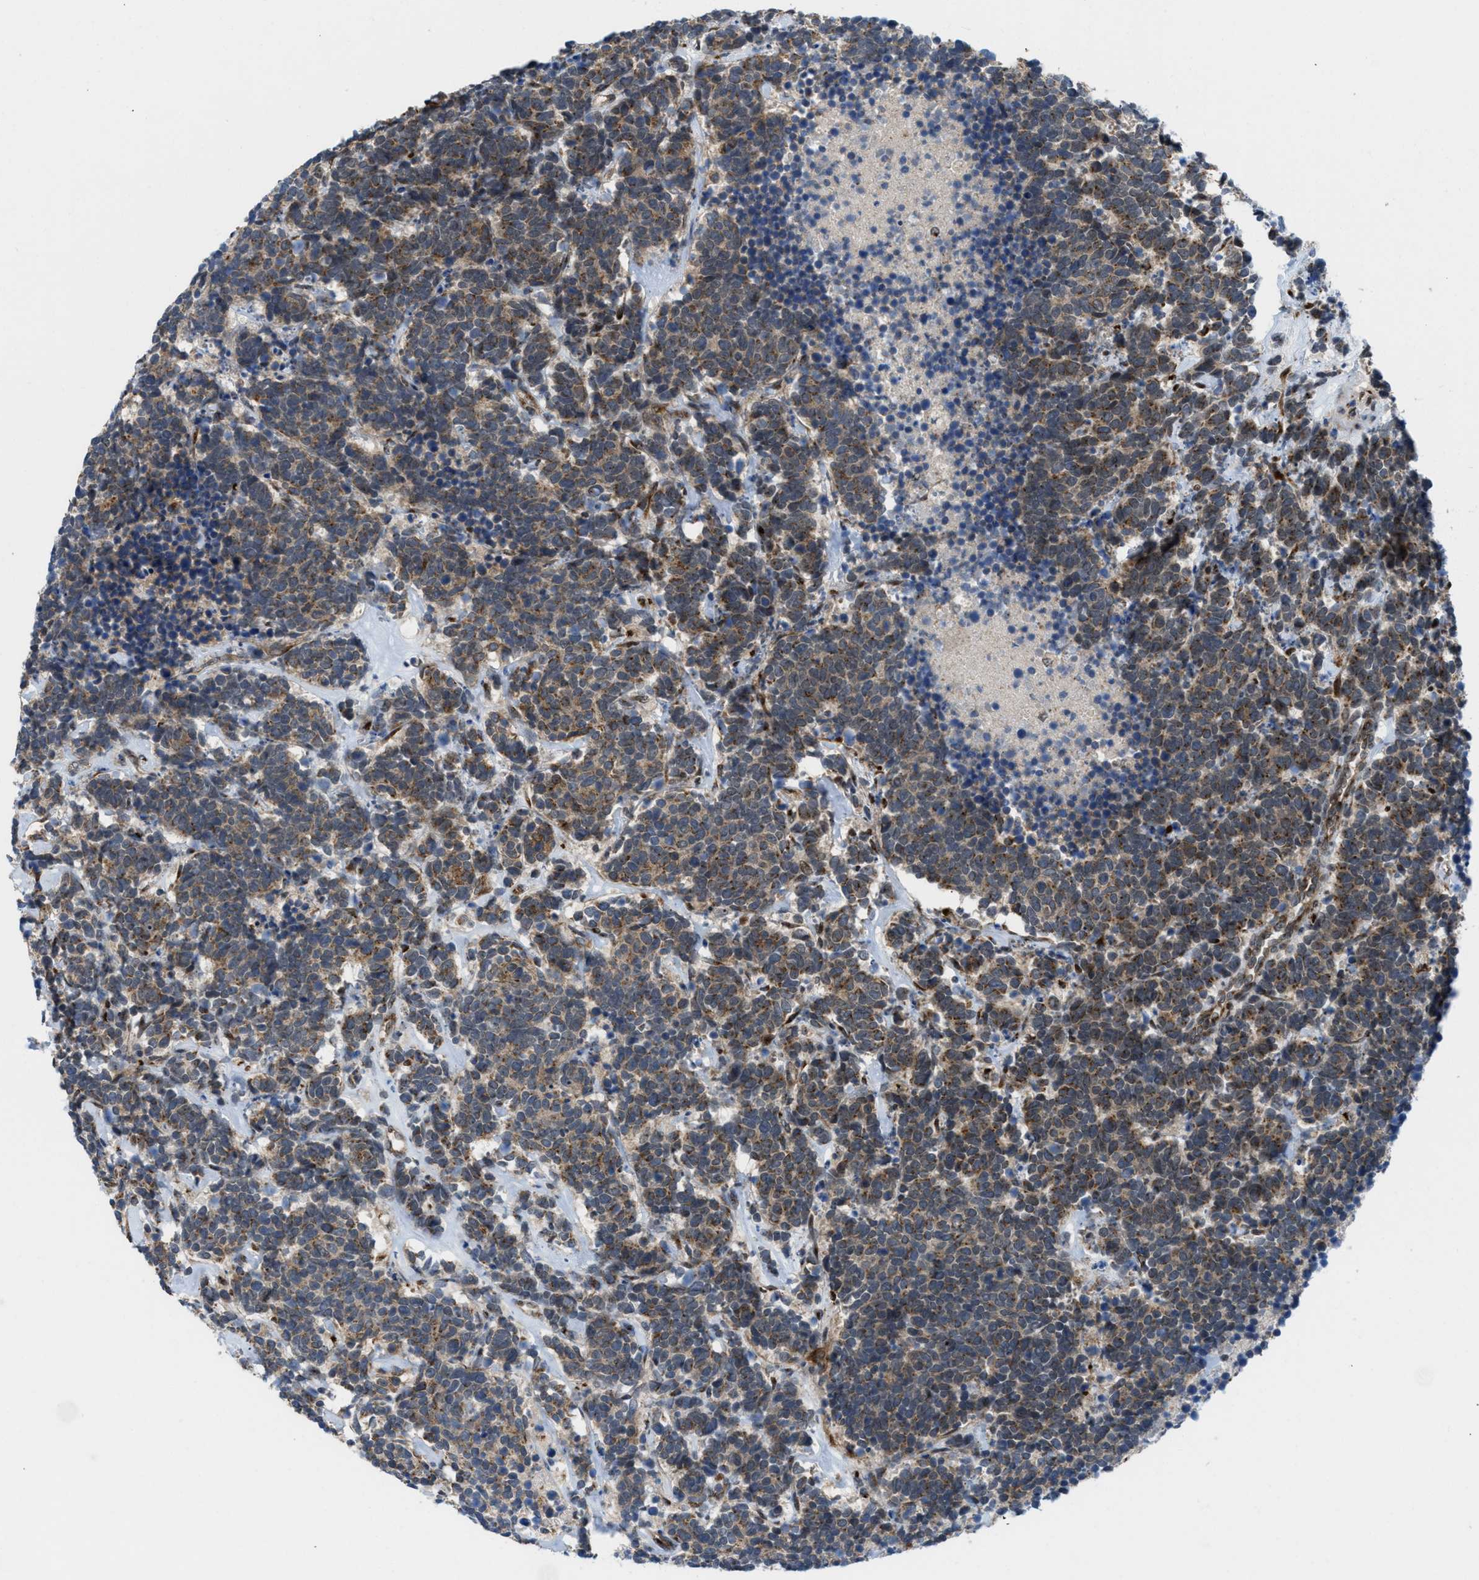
{"staining": {"intensity": "weak", "quantity": ">75%", "location": "cytoplasmic/membranous"}, "tissue": "carcinoid", "cell_type": "Tumor cells", "image_type": "cancer", "snomed": [{"axis": "morphology", "description": "Carcinoma, NOS"}, {"axis": "morphology", "description": "Carcinoid, malignant, NOS"}, {"axis": "topography", "description": "Urinary bladder"}], "caption": "Immunohistochemistry histopathology image of carcinoid stained for a protein (brown), which shows low levels of weak cytoplasmic/membranous expression in about >75% of tumor cells.", "gene": "SLC38A10", "patient": {"sex": "male", "age": 57}}